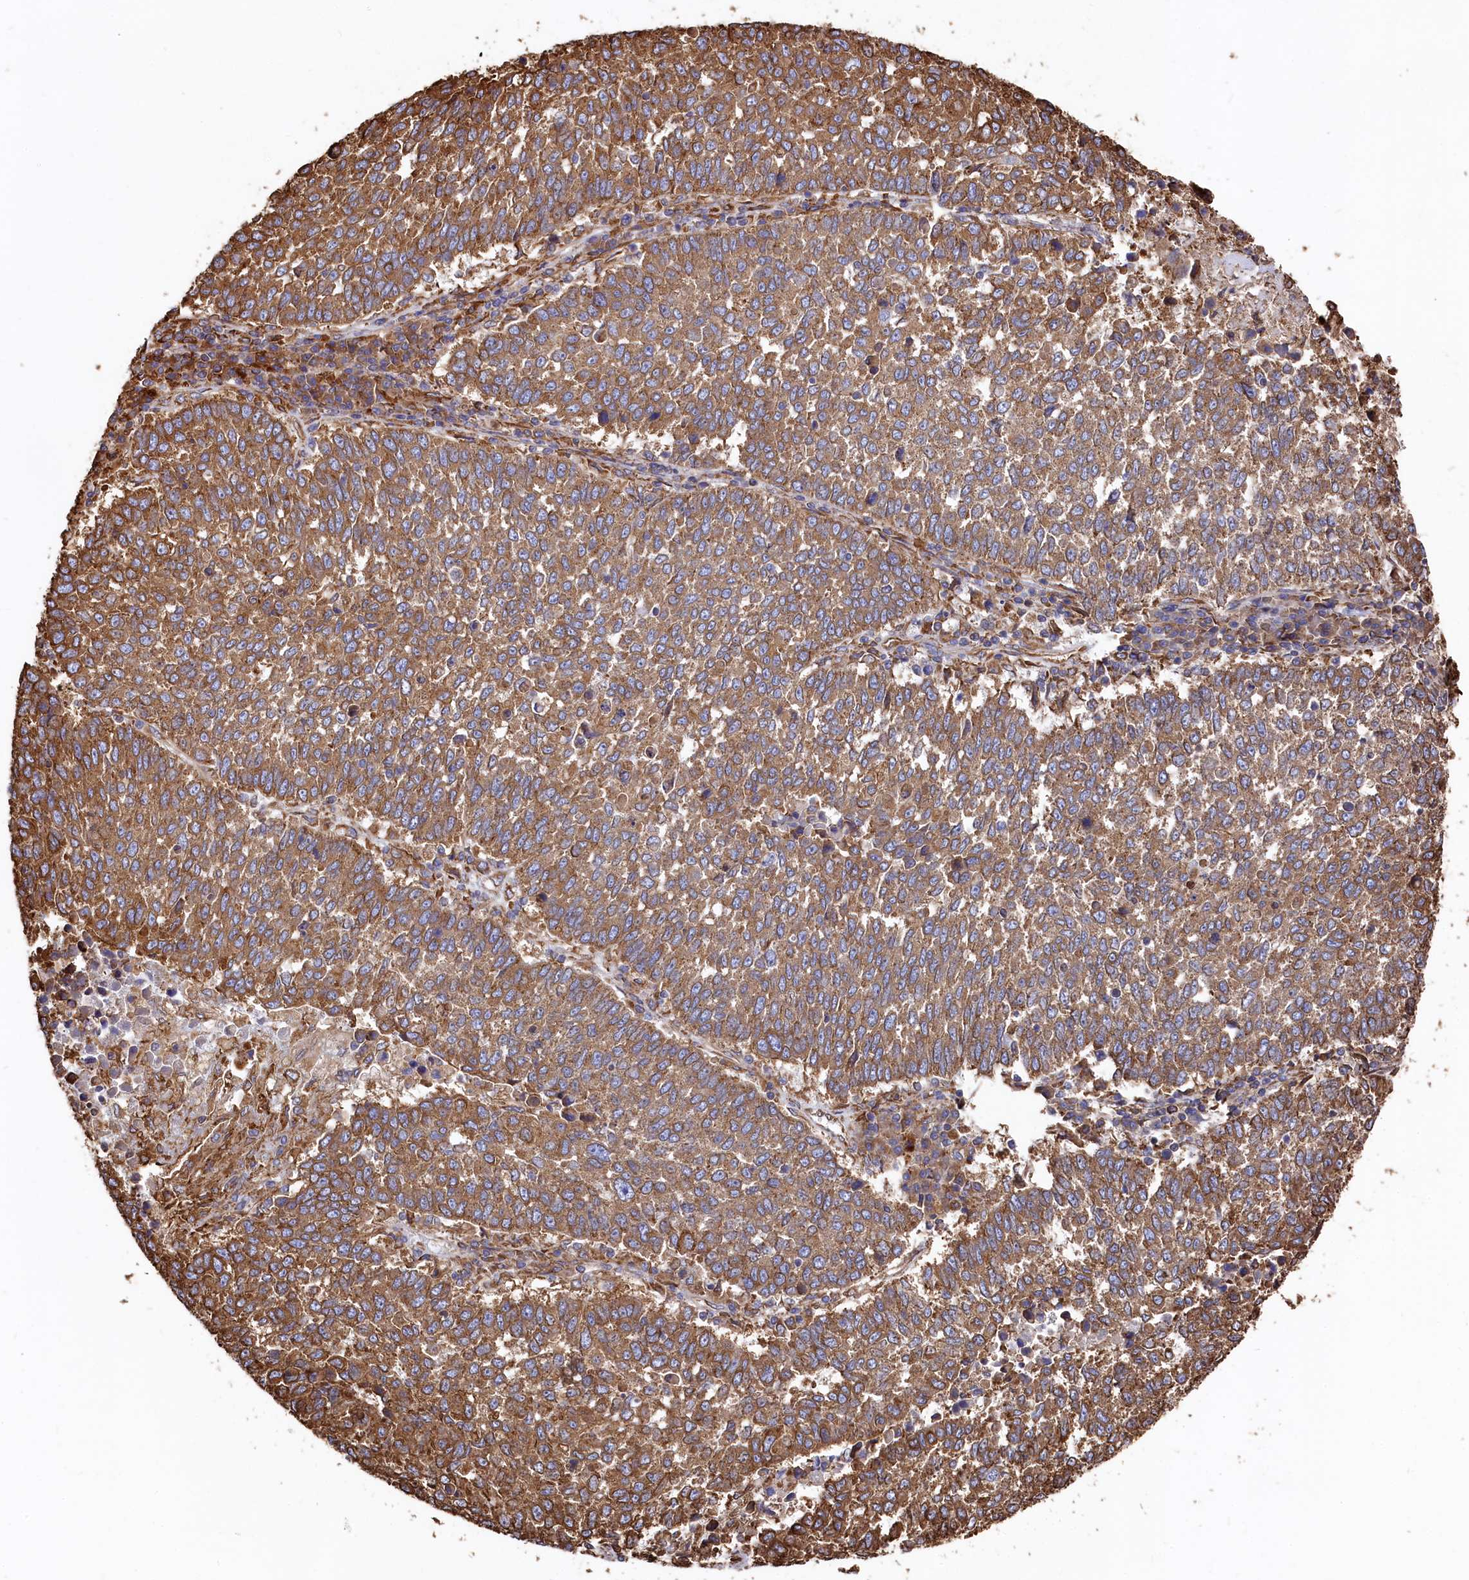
{"staining": {"intensity": "moderate", "quantity": ">75%", "location": "cytoplasmic/membranous"}, "tissue": "lung cancer", "cell_type": "Tumor cells", "image_type": "cancer", "snomed": [{"axis": "morphology", "description": "Squamous cell carcinoma, NOS"}, {"axis": "topography", "description": "Lung"}], "caption": "Moderate cytoplasmic/membranous staining for a protein is present in about >75% of tumor cells of squamous cell carcinoma (lung) using immunohistochemistry (IHC).", "gene": "NEURL1B", "patient": {"sex": "male", "age": 73}}